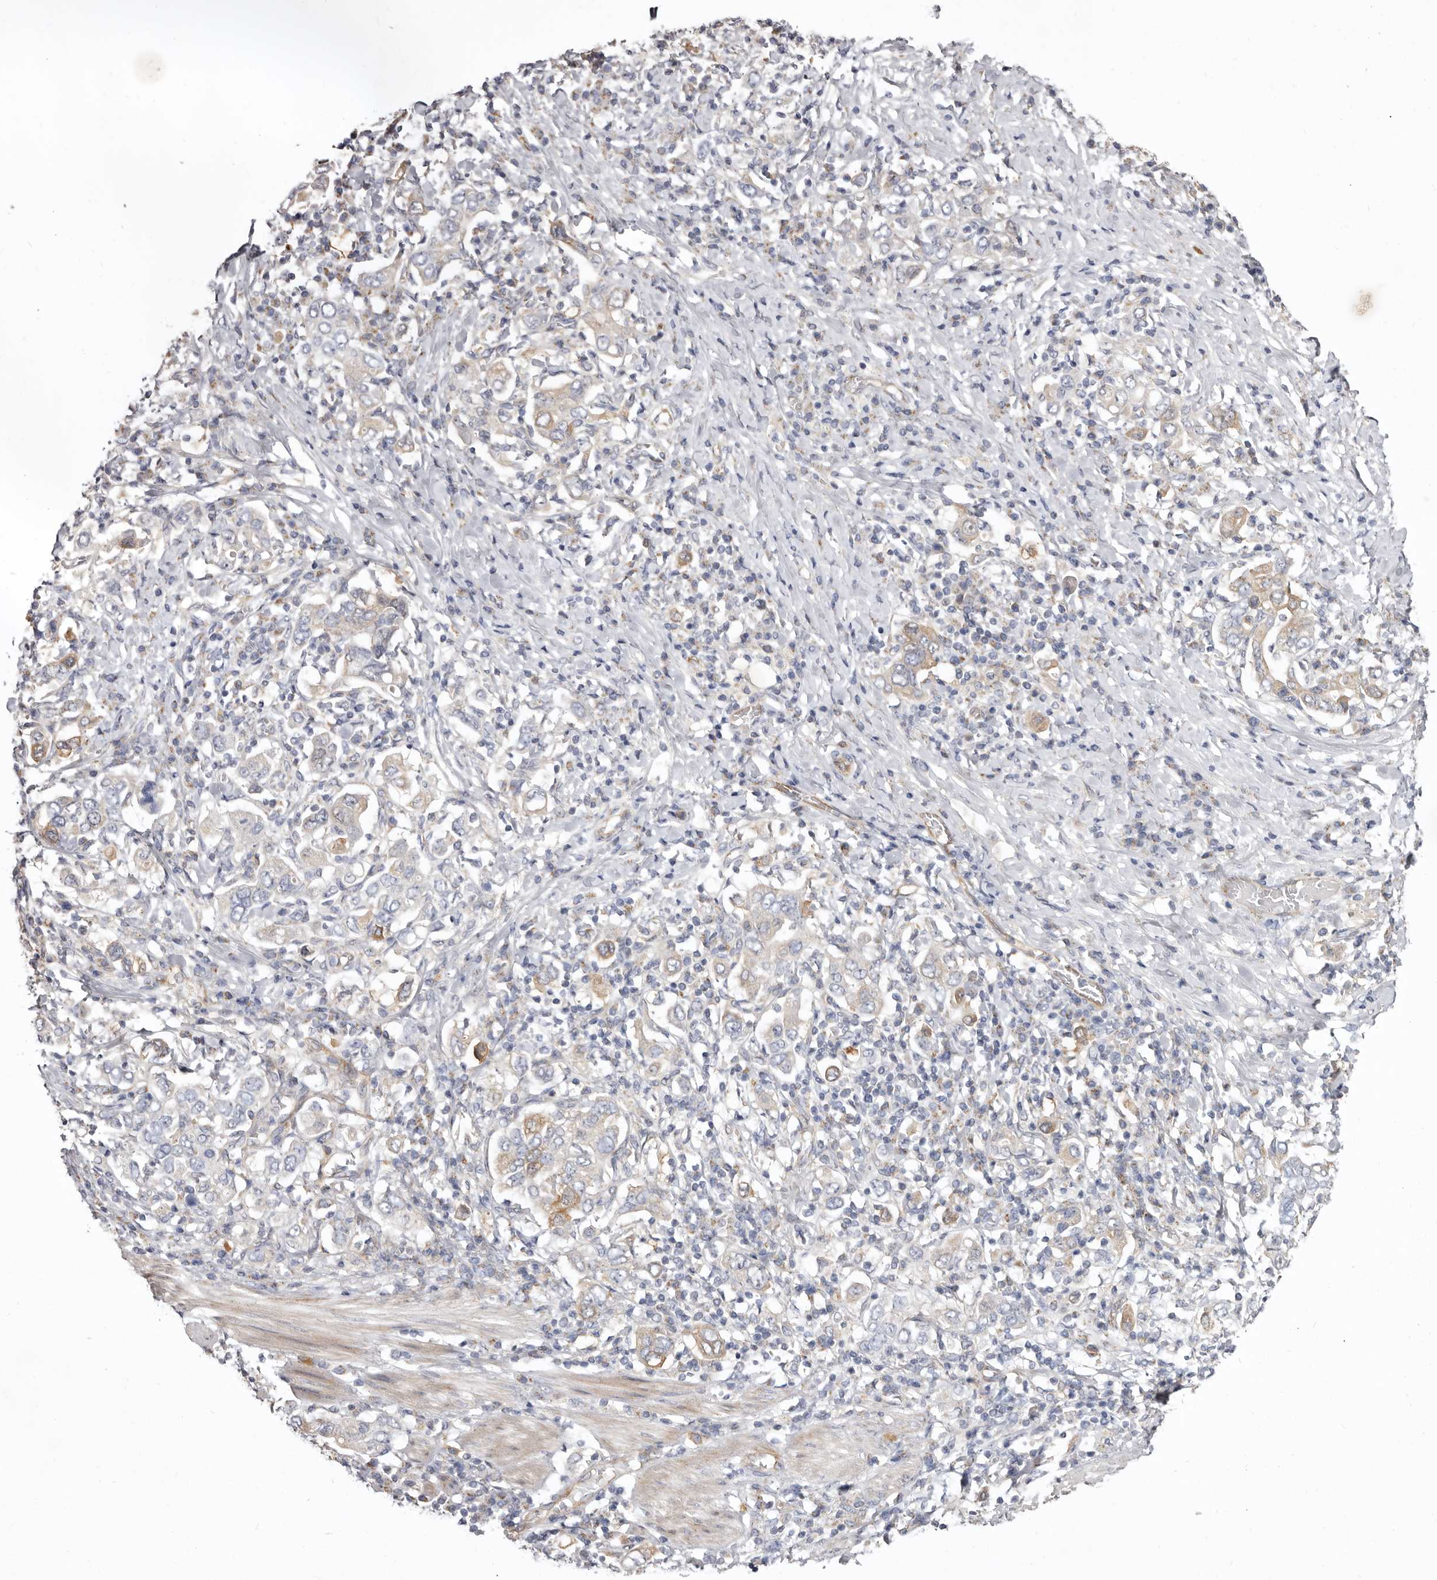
{"staining": {"intensity": "weak", "quantity": "25%-75%", "location": "cytoplasmic/membranous"}, "tissue": "stomach cancer", "cell_type": "Tumor cells", "image_type": "cancer", "snomed": [{"axis": "morphology", "description": "Adenocarcinoma, NOS"}, {"axis": "topography", "description": "Stomach, upper"}], "caption": "An image of human adenocarcinoma (stomach) stained for a protein exhibits weak cytoplasmic/membranous brown staining in tumor cells.", "gene": "FMO2", "patient": {"sex": "male", "age": 62}}